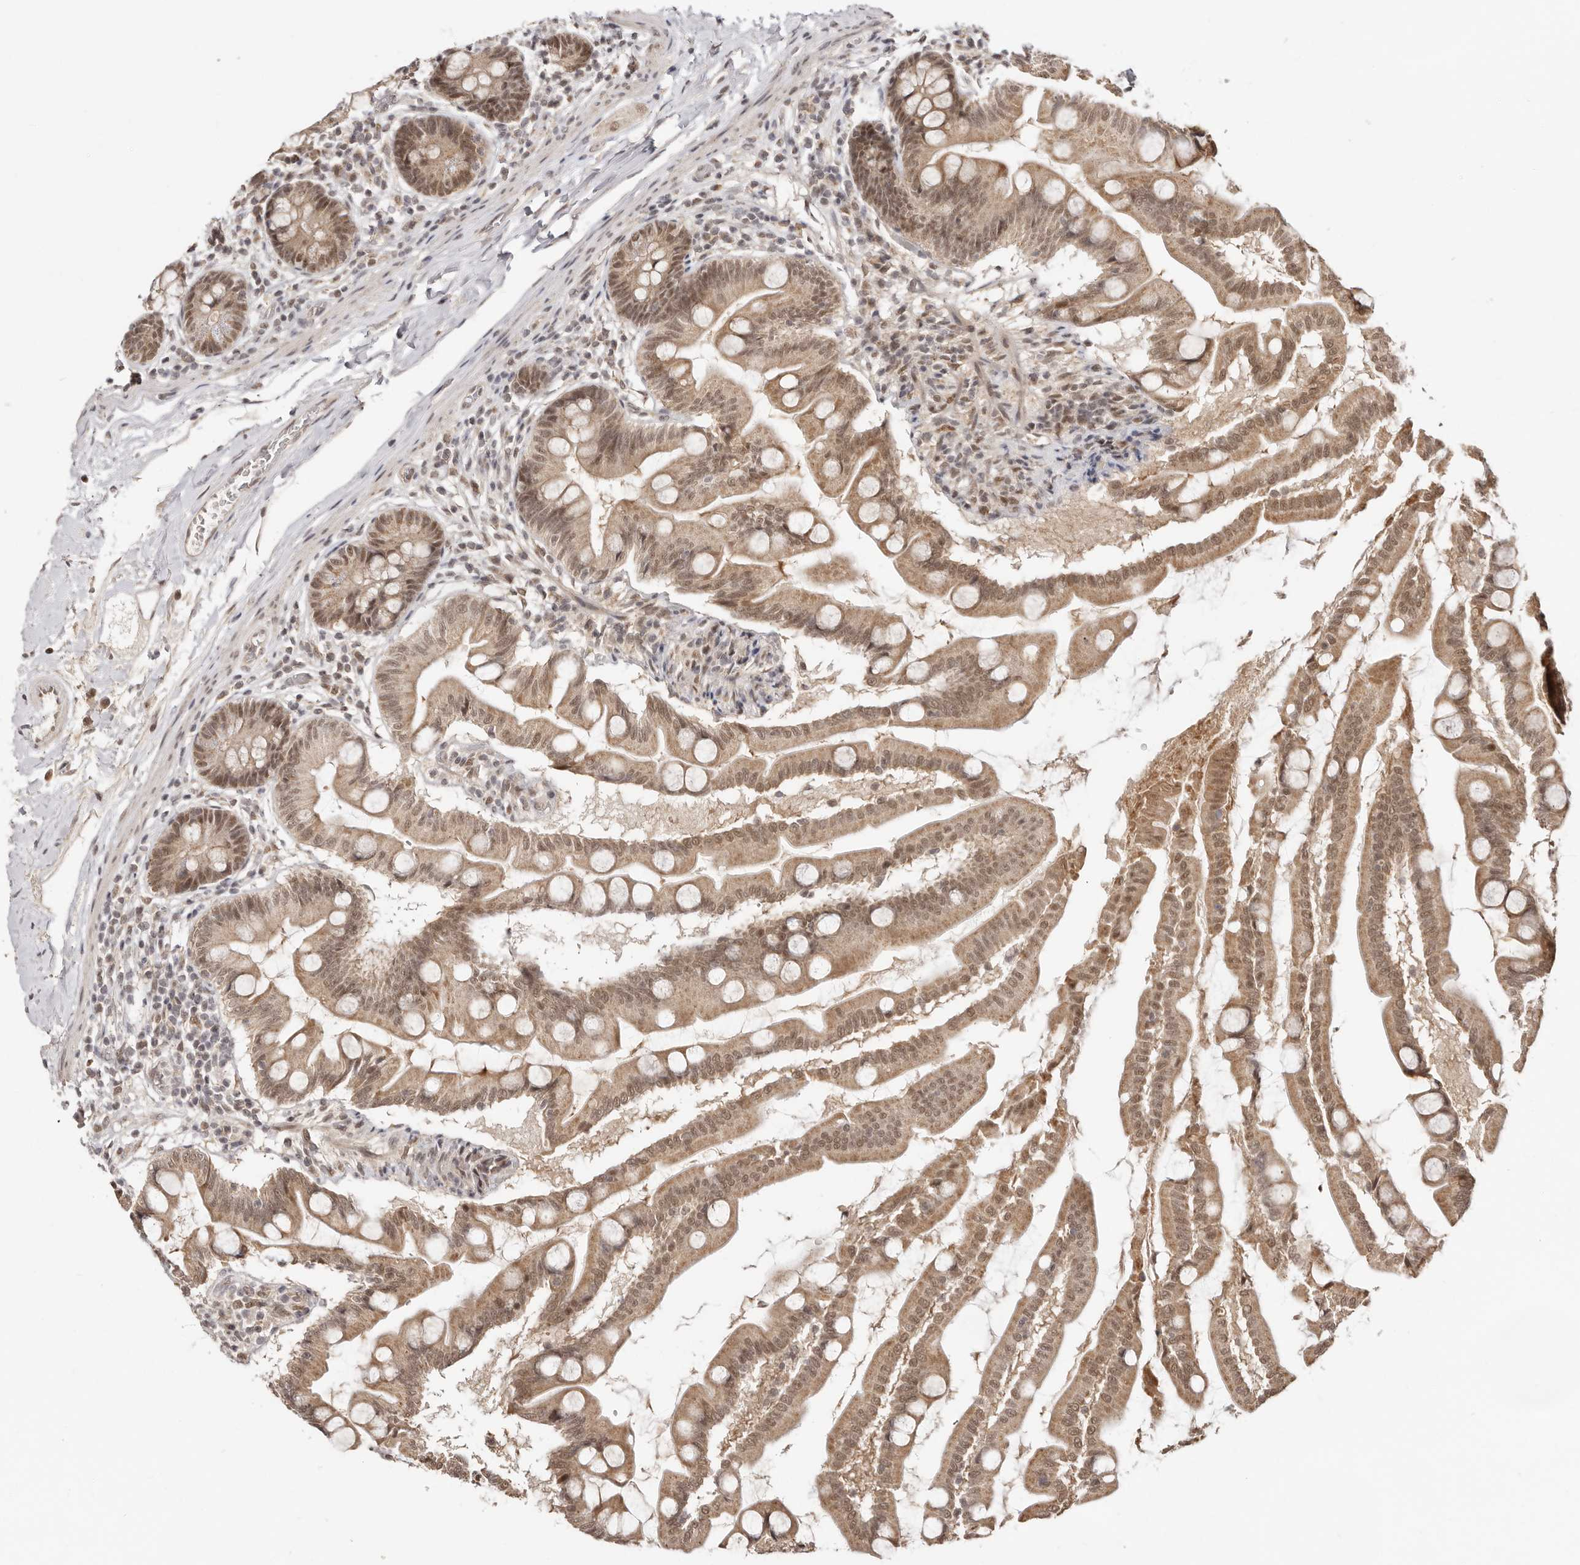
{"staining": {"intensity": "moderate", "quantity": ">75%", "location": "cytoplasmic/membranous,nuclear"}, "tissue": "small intestine", "cell_type": "Glandular cells", "image_type": "normal", "snomed": [{"axis": "morphology", "description": "Normal tissue, NOS"}, {"axis": "topography", "description": "Small intestine"}], "caption": "Immunohistochemical staining of unremarkable human small intestine reveals moderate cytoplasmic/membranous,nuclear protein staining in about >75% of glandular cells.", "gene": "MED8", "patient": {"sex": "female", "age": 56}}